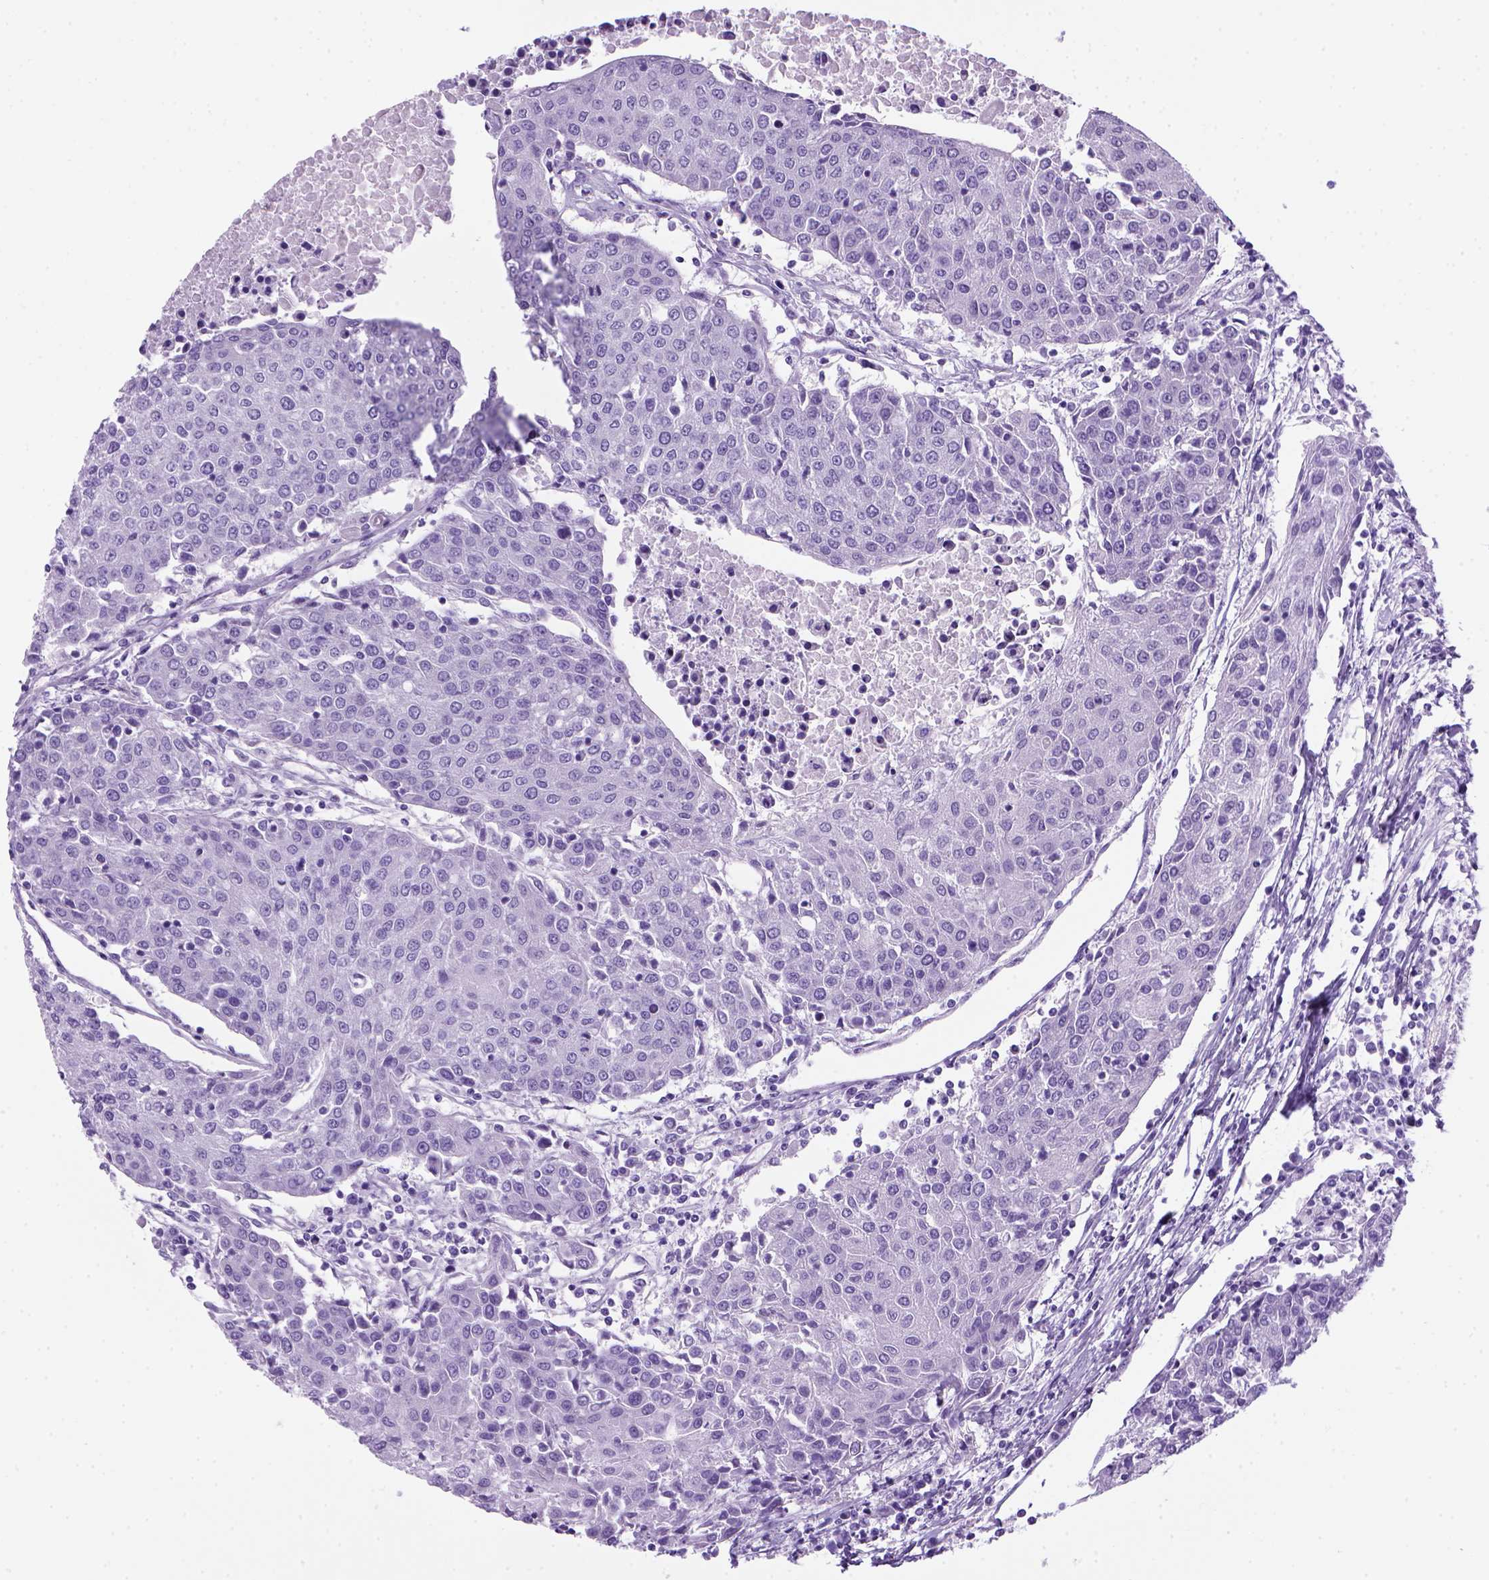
{"staining": {"intensity": "negative", "quantity": "none", "location": "none"}, "tissue": "urothelial cancer", "cell_type": "Tumor cells", "image_type": "cancer", "snomed": [{"axis": "morphology", "description": "Urothelial carcinoma, High grade"}, {"axis": "topography", "description": "Urinary bladder"}], "caption": "Urothelial cancer stained for a protein using IHC reveals no positivity tumor cells.", "gene": "ARHGEF33", "patient": {"sex": "female", "age": 85}}